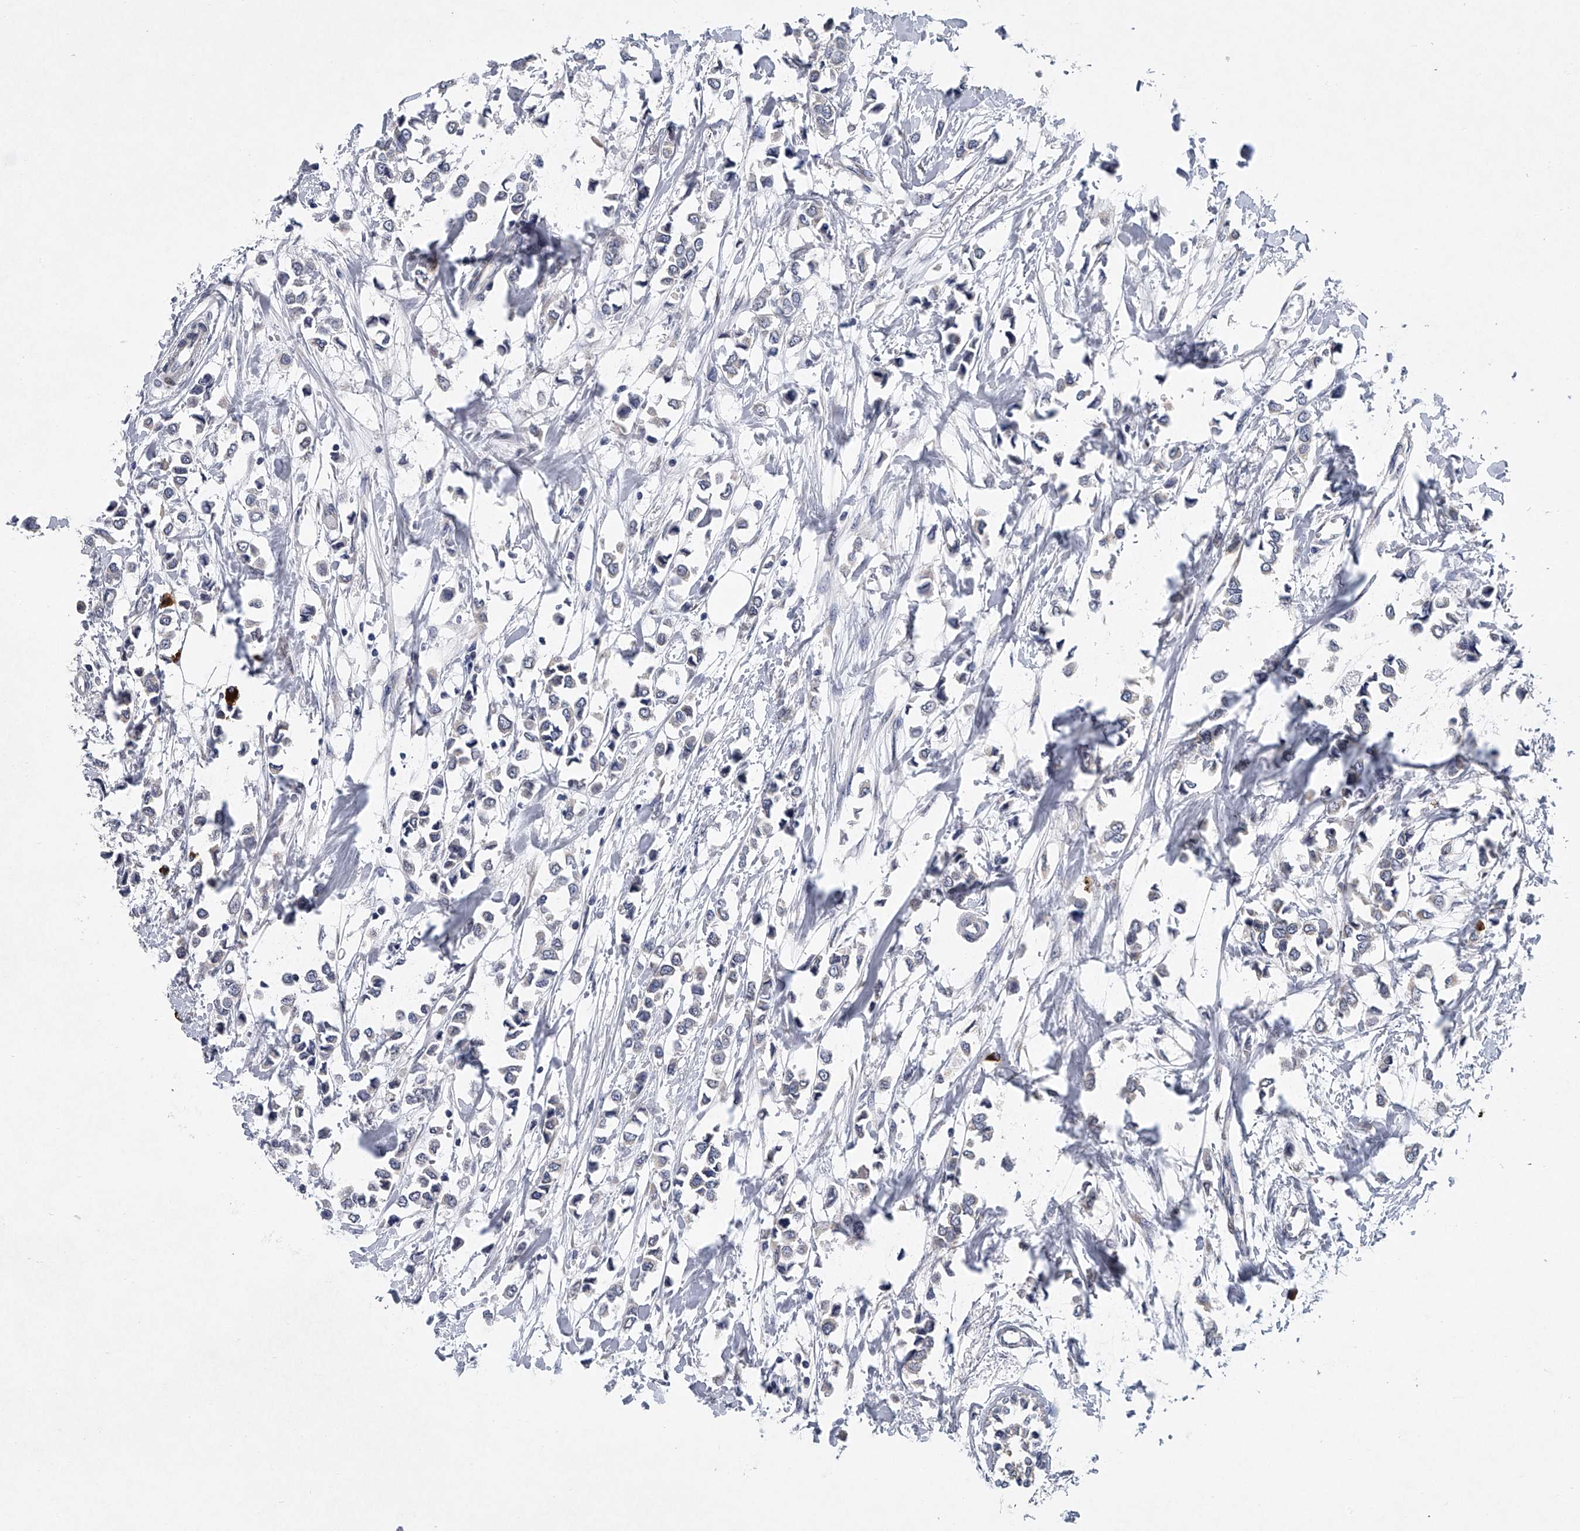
{"staining": {"intensity": "negative", "quantity": "none", "location": "none"}, "tissue": "breast cancer", "cell_type": "Tumor cells", "image_type": "cancer", "snomed": [{"axis": "morphology", "description": "Lobular carcinoma"}, {"axis": "topography", "description": "Breast"}], "caption": "Immunohistochemical staining of breast lobular carcinoma displays no significant staining in tumor cells.", "gene": "RNF5", "patient": {"sex": "female", "age": 51}}